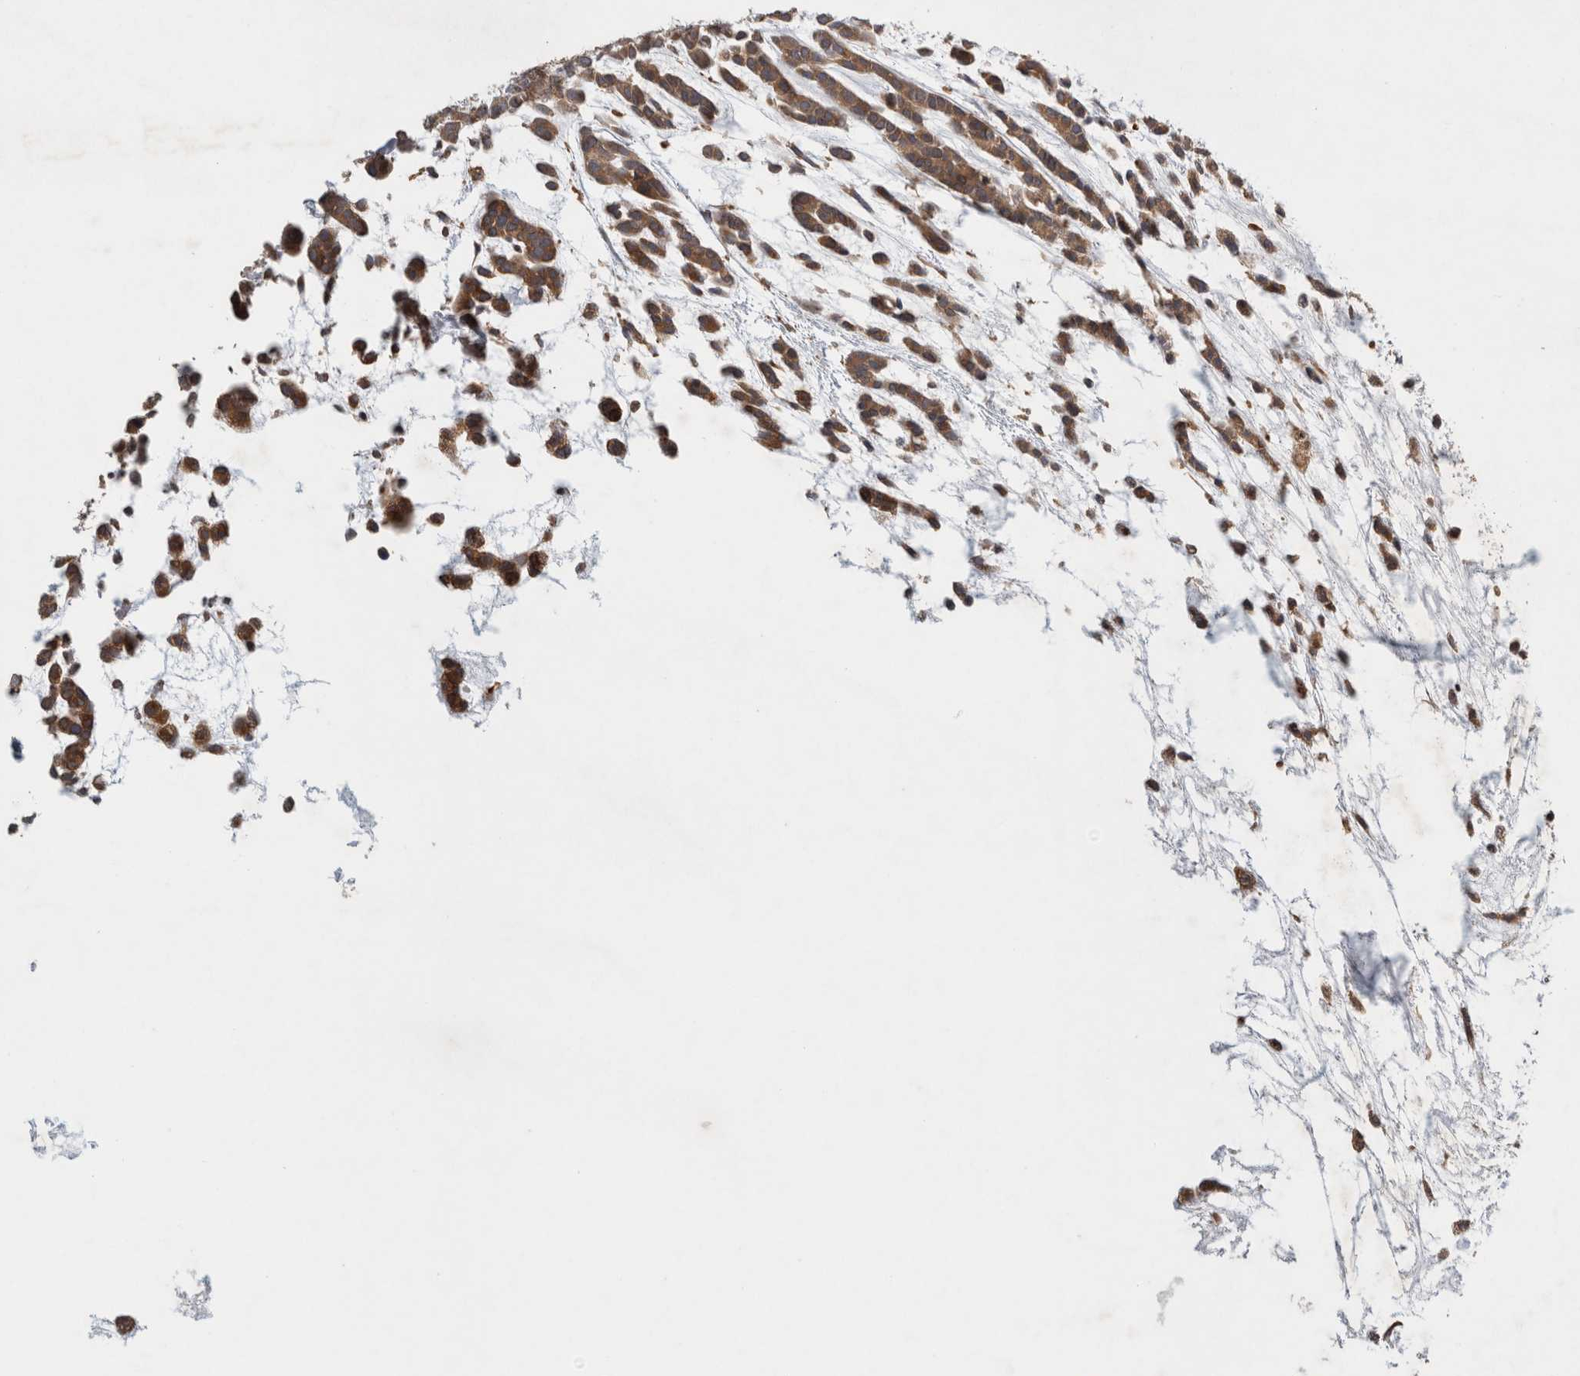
{"staining": {"intensity": "strong", "quantity": ">75%", "location": "cytoplasmic/membranous"}, "tissue": "head and neck cancer", "cell_type": "Tumor cells", "image_type": "cancer", "snomed": [{"axis": "morphology", "description": "Adenocarcinoma, NOS"}, {"axis": "morphology", "description": "Adenoma, NOS"}, {"axis": "topography", "description": "Head-Neck"}], "caption": "Head and neck cancer was stained to show a protein in brown. There is high levels of strong cytoplasmic/membranous positivity in approximately >75% of tumor cells. Nuclei are stained in blue.", "gene": "VEPH1", "patient": {"sex": "female", "age": 55}}